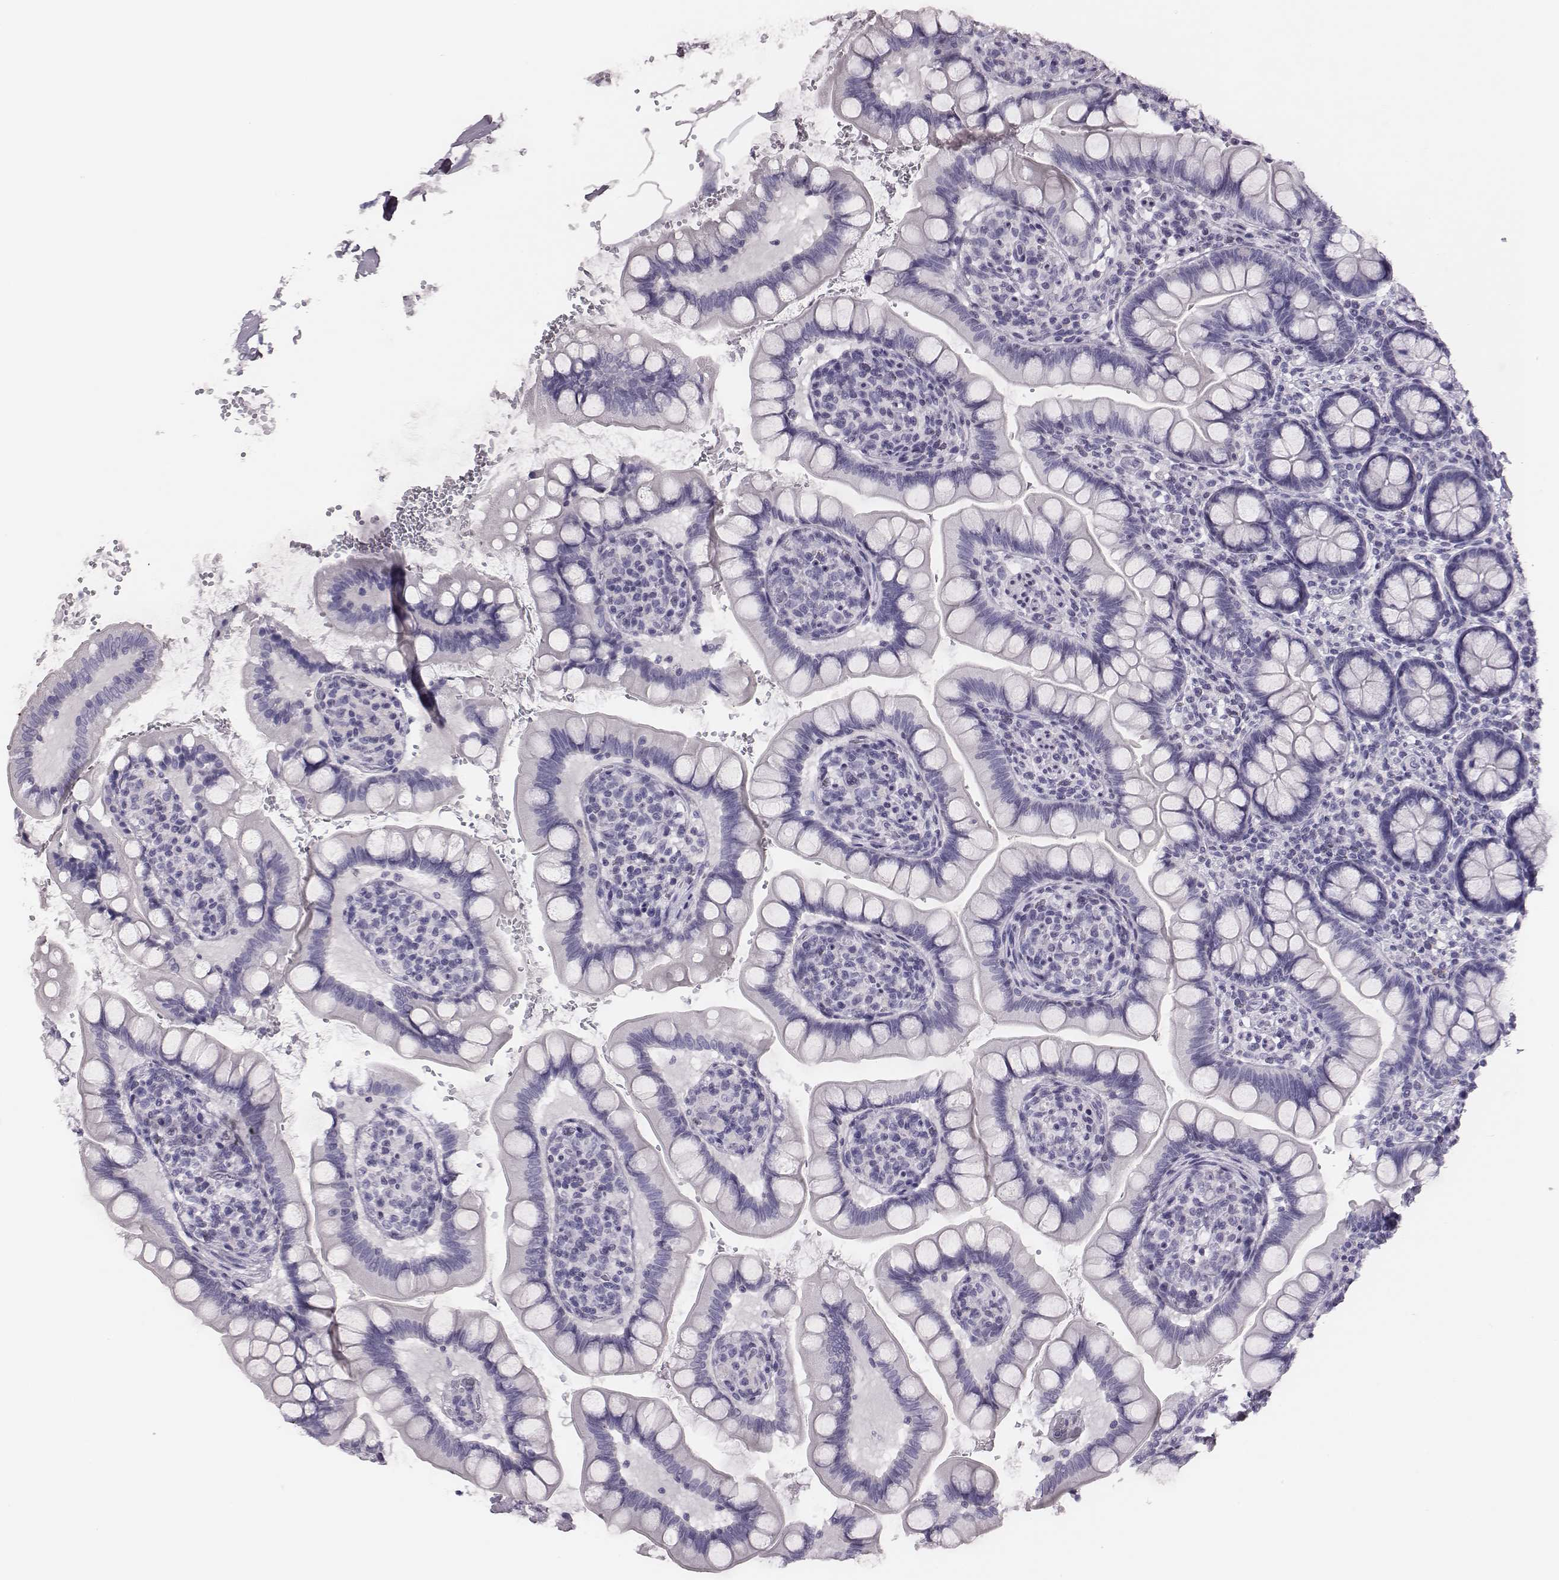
{"staining": {"intensity": "negative", "quantity": "none", "location": "none"}, "tissue": "small intestine", "cell_type": "Glandular cells", "image_type": "normal", "snomed": [{"axis": "morphology", "description": "Normal tissue, NOS"}, {"axis": "topography", "description": "Small intestine"}], "caption": "This is an IHC photomicrograph of normal human small intestine. There is no staining in glandular cells.", "gene": "H1", "patient": {"sex": "female", "age": 56}}